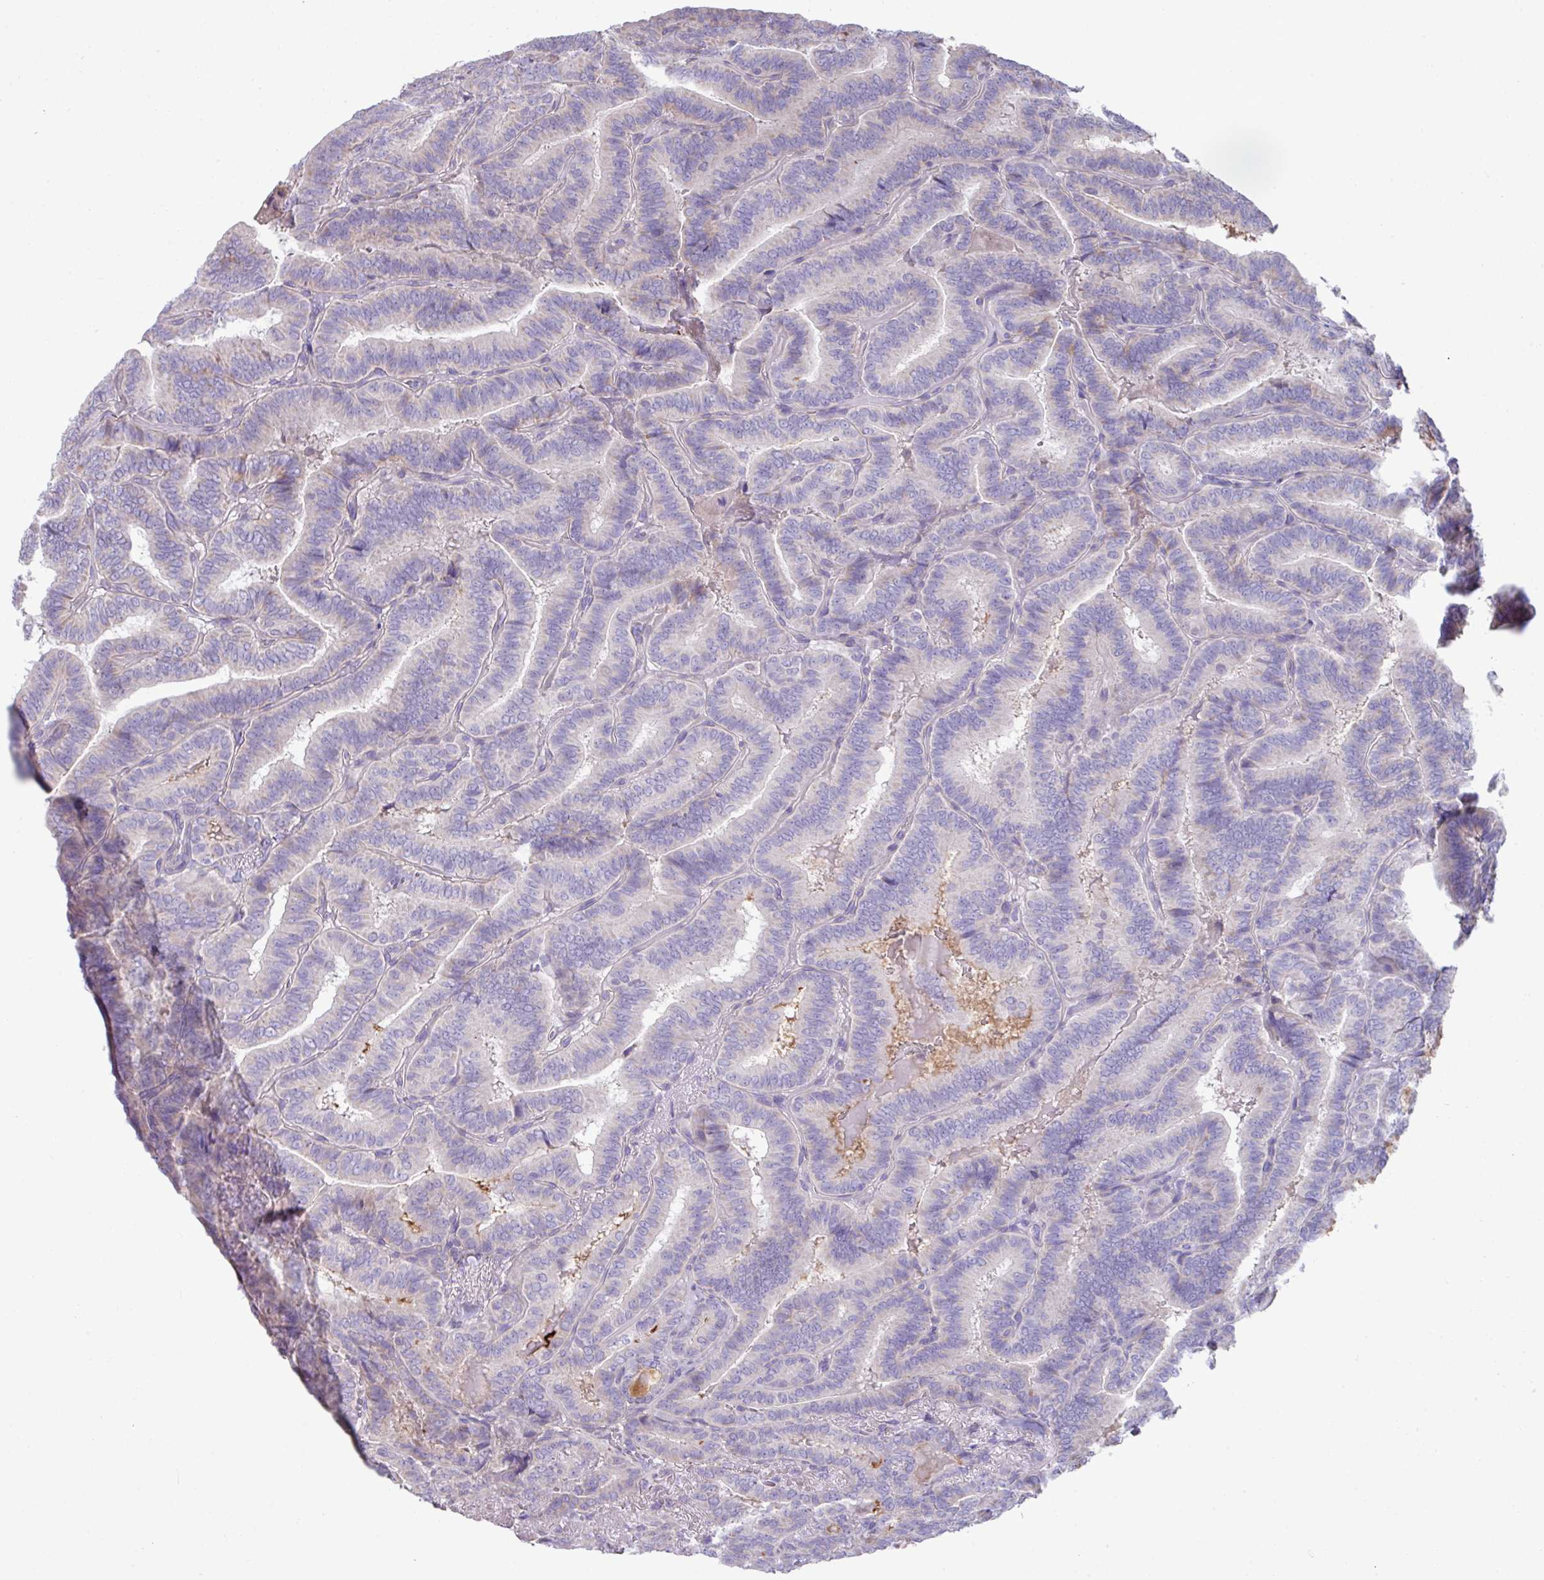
{"staining": {"intensity": "negative", "quantity": "none", "location": "none"}, "tissue": "thyroid cancer", "cell_type": "Tumor cells", "image_type": "cancer", "snomed": [{"axis": "morphology", "description": "Papillary adenocarcinoma, NOS"}, {"axis": "topography", "description": "Thyroid gland"}], "caption": "High power microscopy photomicrograph of an immunohistochemistry micrograph of thyroid cancer, revealing no significant staining in tumor cells. (Brightfield microscopy of DAB (3,3'-diaminobenzidine) immunohistochemistry (IHC) at high magnification).", "gene": "IRGC", "patient": {"sex": "male", "age": 61}}